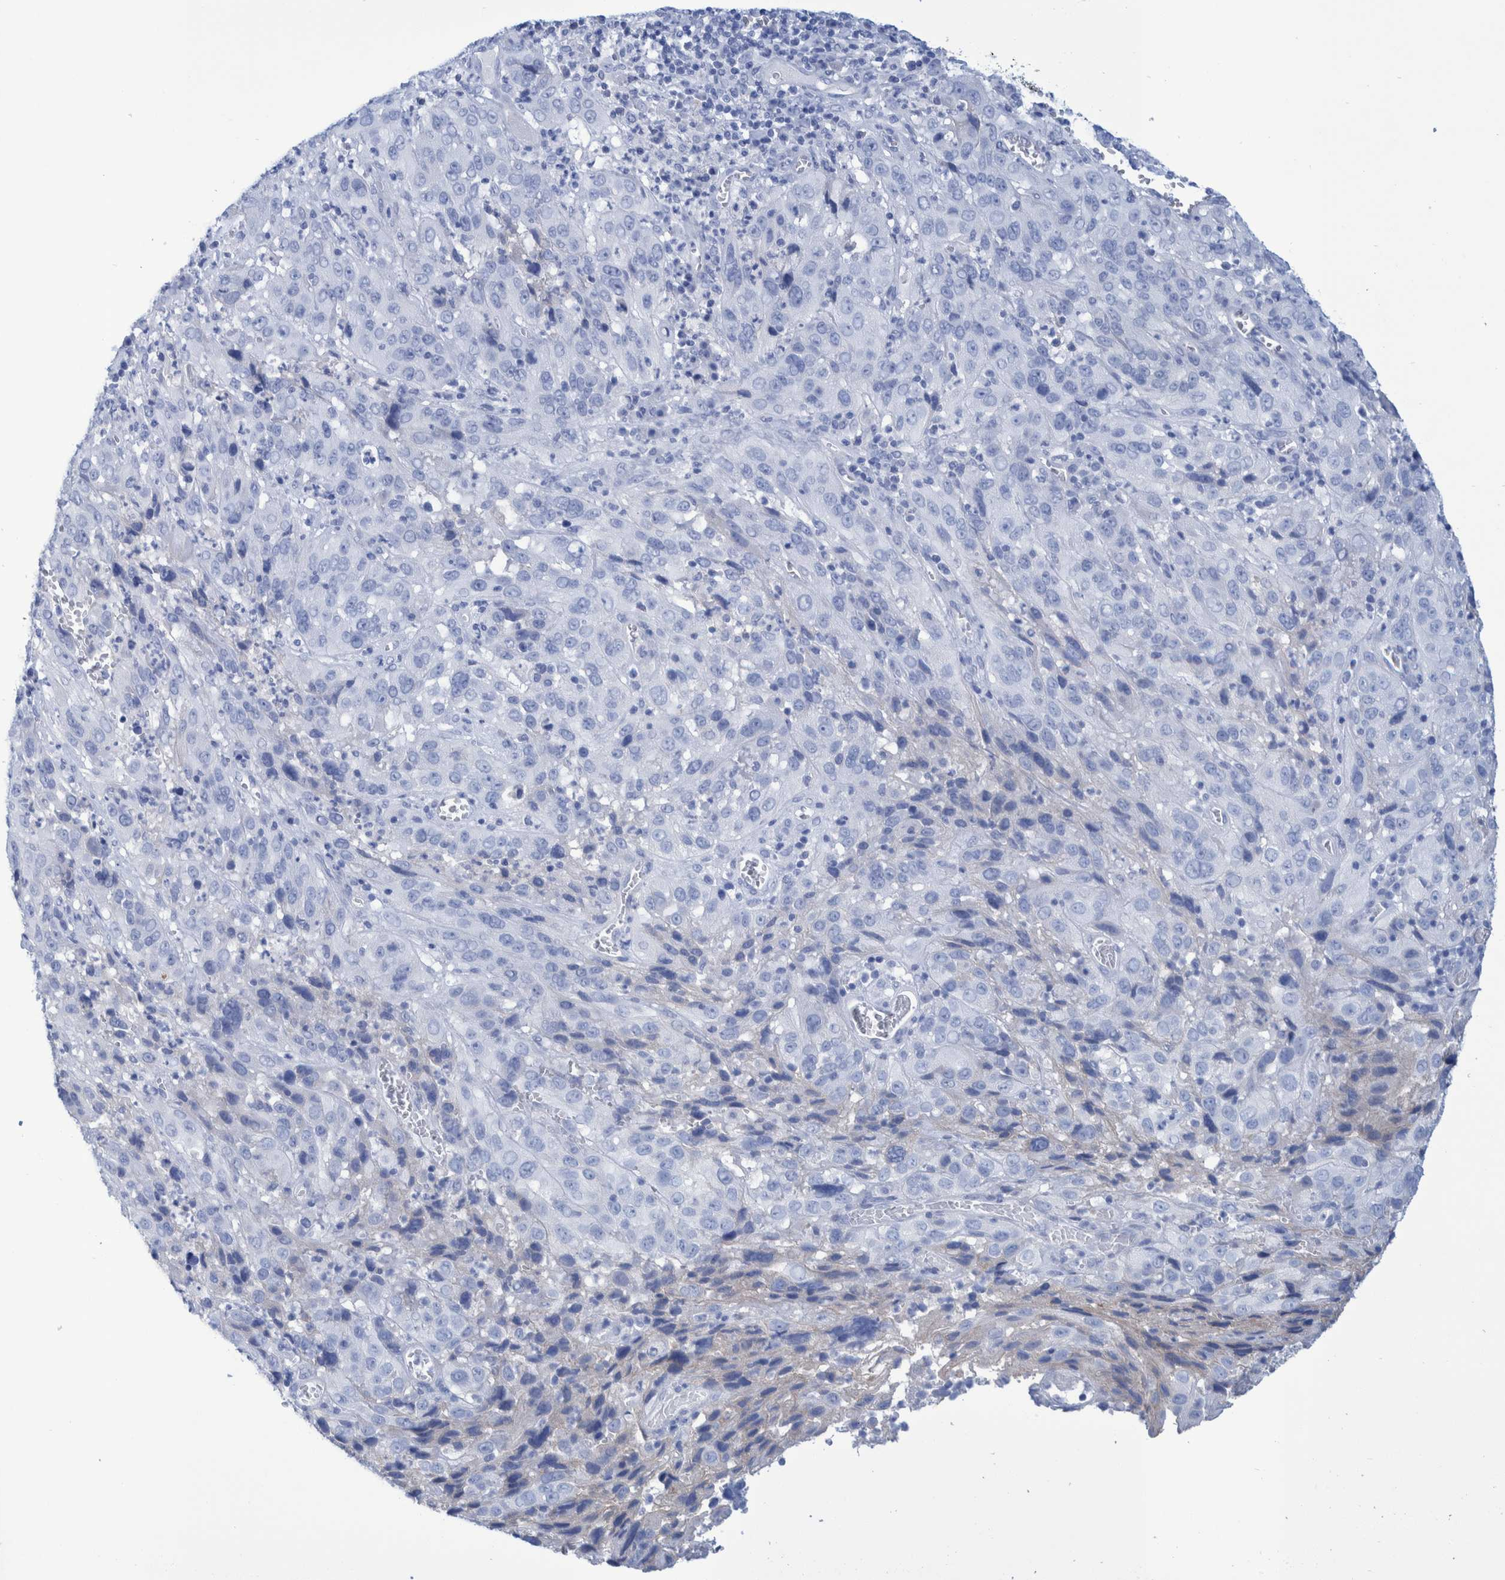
{"staining": {"intensity": "negative", "quantity": "none", "location": "none"}, "tissue": "cervical cancer", "cell_type": "Tumor cells", "image_type": "cancer", "snomed": [{"axis": "morphology", "description": "Squamous cell carcinoma, NOS"}, {"axis": "topography", "description": "Cervix"}], "caption": "This is a histopathology image of immunohistochemistry (IHC) staining of cervical cancer, which shows no staining in tumor cells. (DAB (3,3'-diaminobenzidine) immunohistochemistry (IHC) visualized using brightfield microscopy, high magnification).", "gene": "PERP", "patient": {"sex": "female", "age": 32}}